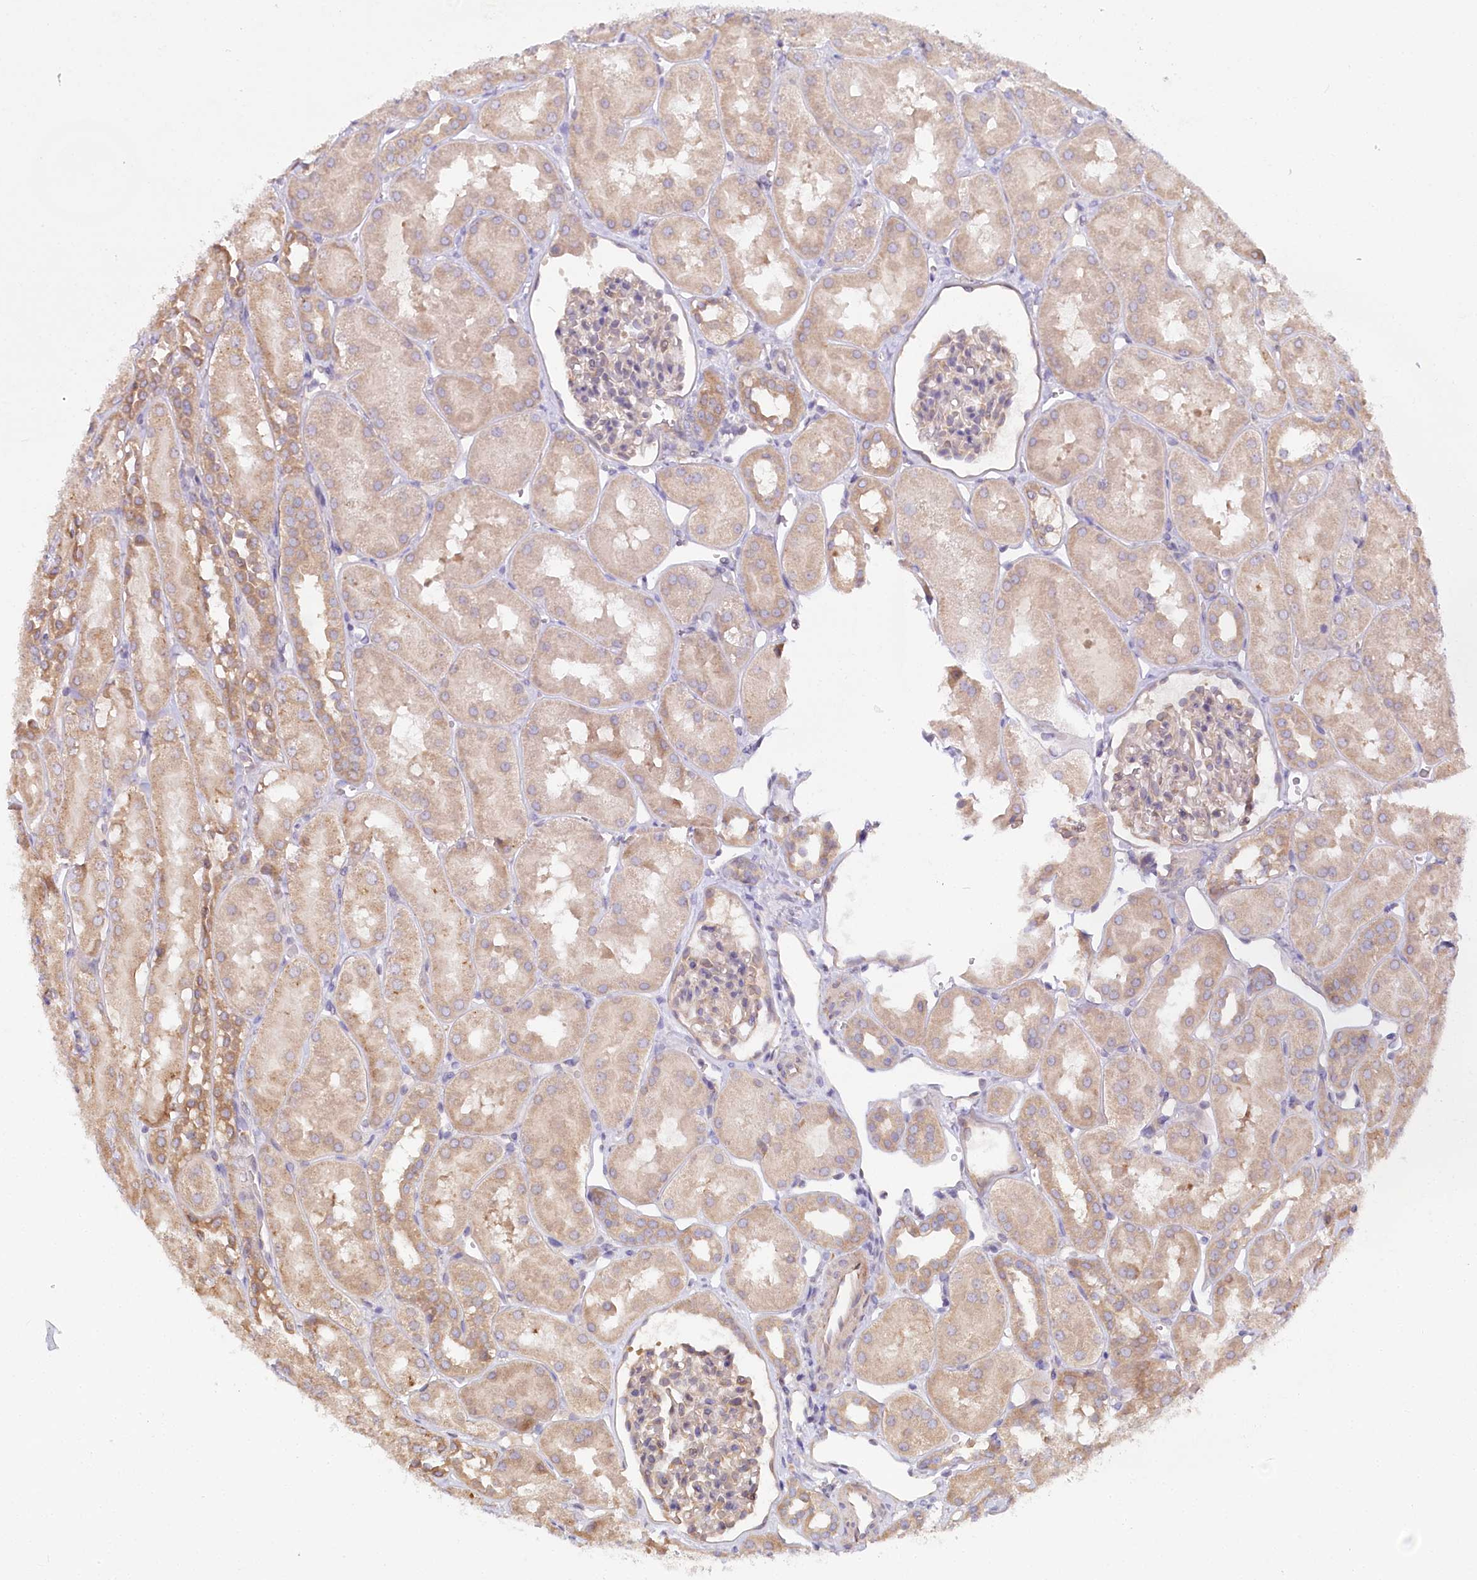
{"staining": {"intensity": "weak", "quantity": "25%-75%", "location": "cytoplasmic/membranous"}, "tissue": "kidney", "cell_type": "Cells in glomeruli", "image_type": "normal", "snomed": [{"axis": "morphology", "description": "Normal tissue, NOS"}, {"axis": "topography", "description": "Kidney"}, {"axis": "topography", "description": "Urinary bladder"}], "caption": "This micrograph reveals immunohistochemistry (IHC) staining of normal human kidney, with low weak cytoplasmic/membranous expression in about 25%-75% of cells in glomeruli.", "gene": "PAIP2", "patient": {"sex": "male", "age": 16}}